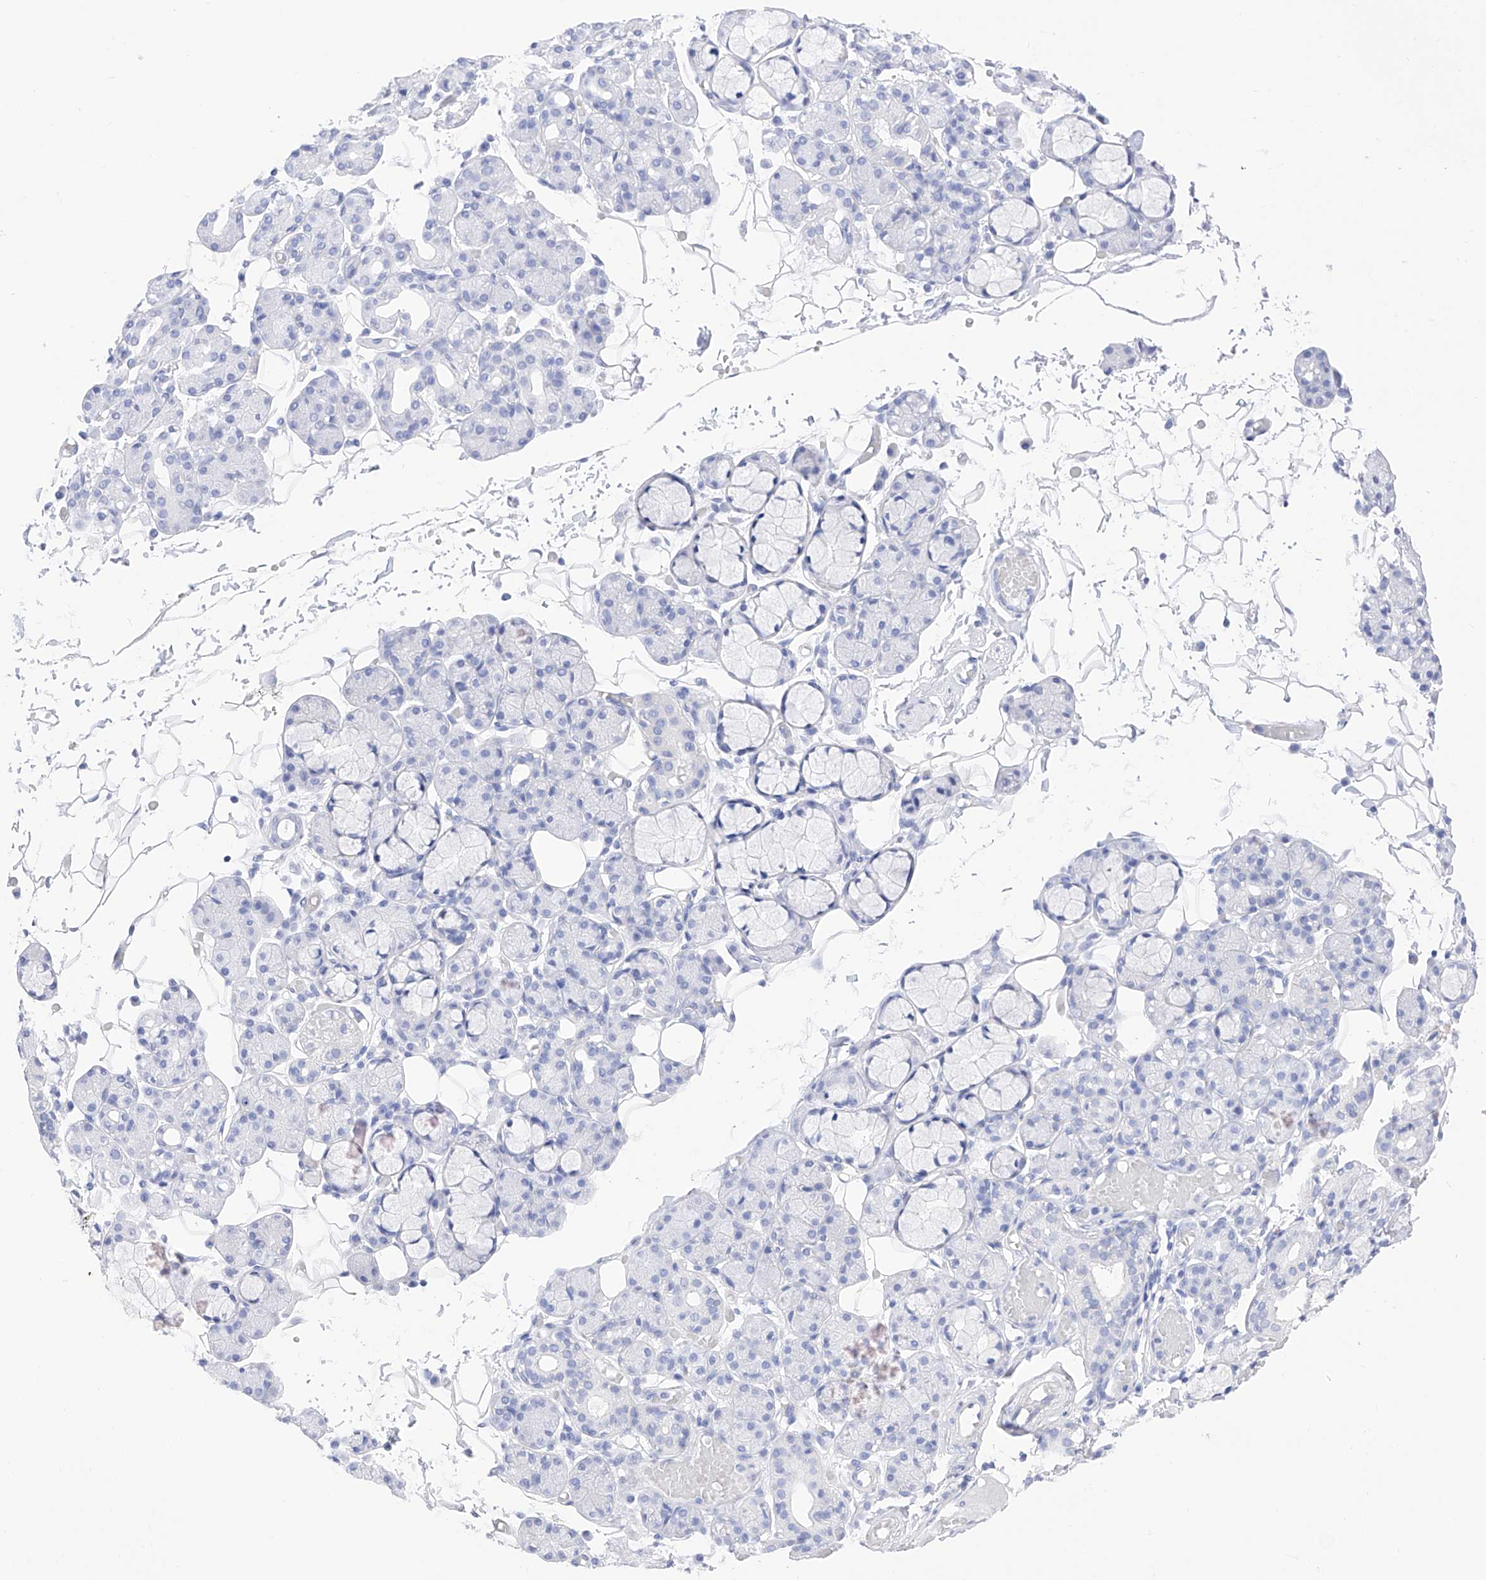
{"staining": {"intensity": "negative", "quantity": "none", "location": "none"}, "tissue": "salivary gland", "cell_type": "Glandular cells", "image_type": "normal", "snomed": [{"axis": "morphology", "description": "Normal tissue, NOS"}, {"axis": "topography", "description": "Salivary gland"}], "caption": "Immunohistochemical staining of normal salivary gland shows no significant staining in glandular cells. (Immunohistochemistry, brightfield microscopy, high magnification).", "gene": "TRPC7", "patient": {"sex": "male", "age": 63}}